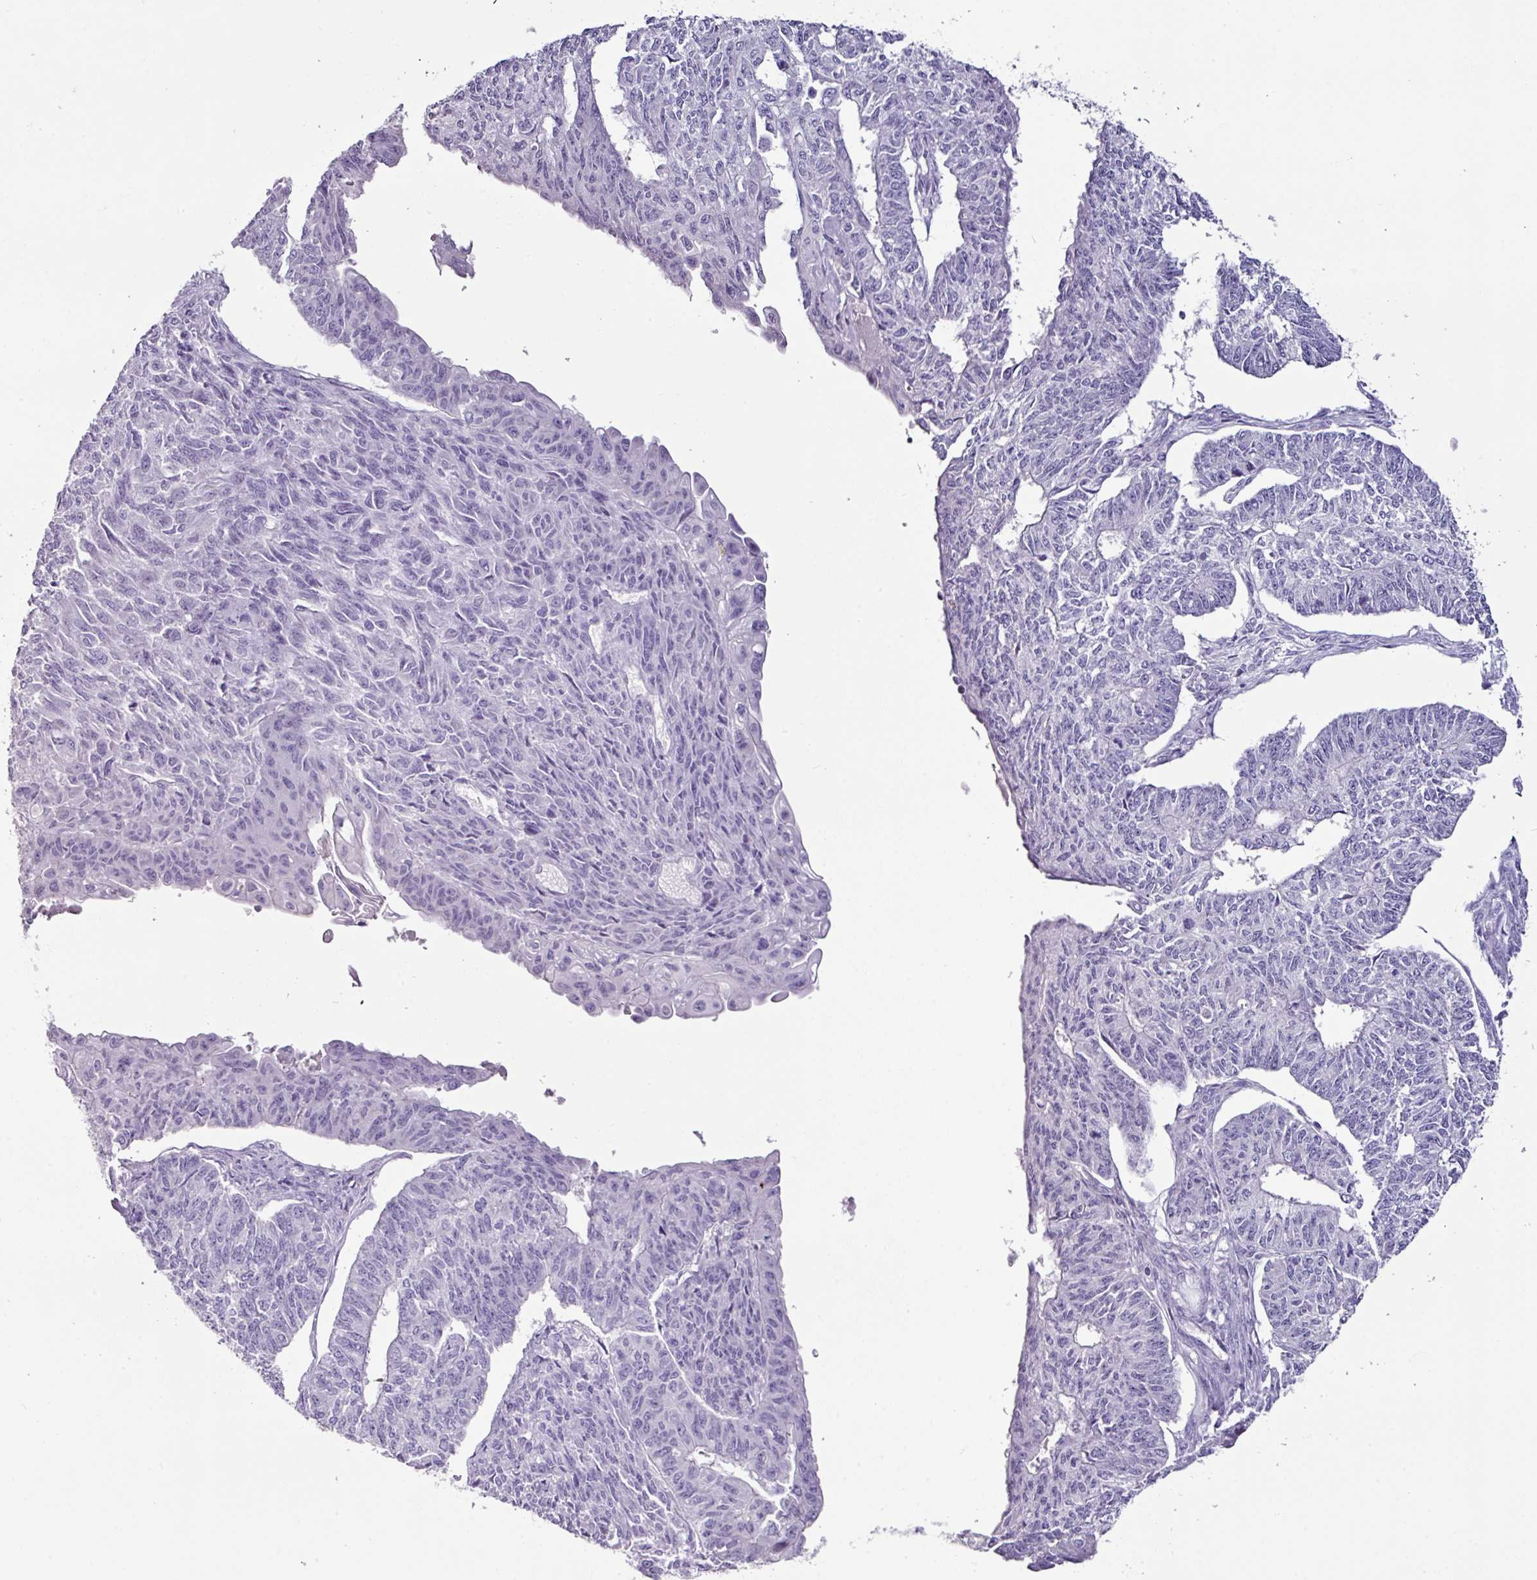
{"staining": {"intensity": "negative", "quantity": "none", "location": "none"}, "tissue": "endometrial cancer", "cell_type": "Tumor cells", "image_type": "cancer", "snomed": [{"axis": "morphology", "description": "Adenocarcinoma, NOS"}, {"axis": "topography", "description": "Endometrium"}], "caption": "Tumor cells are negative for brown protein staining in endometrial adenocarcinoma. The staining was performed using DAB (3,3'-diaminobenzidine) to visualize the protein expression in brown, while the nuclei were stained in blue with hematoxylin (Magnification: 20x).", "gene": "GLP2R", "patient": {"sex": "female", "age": 32}}